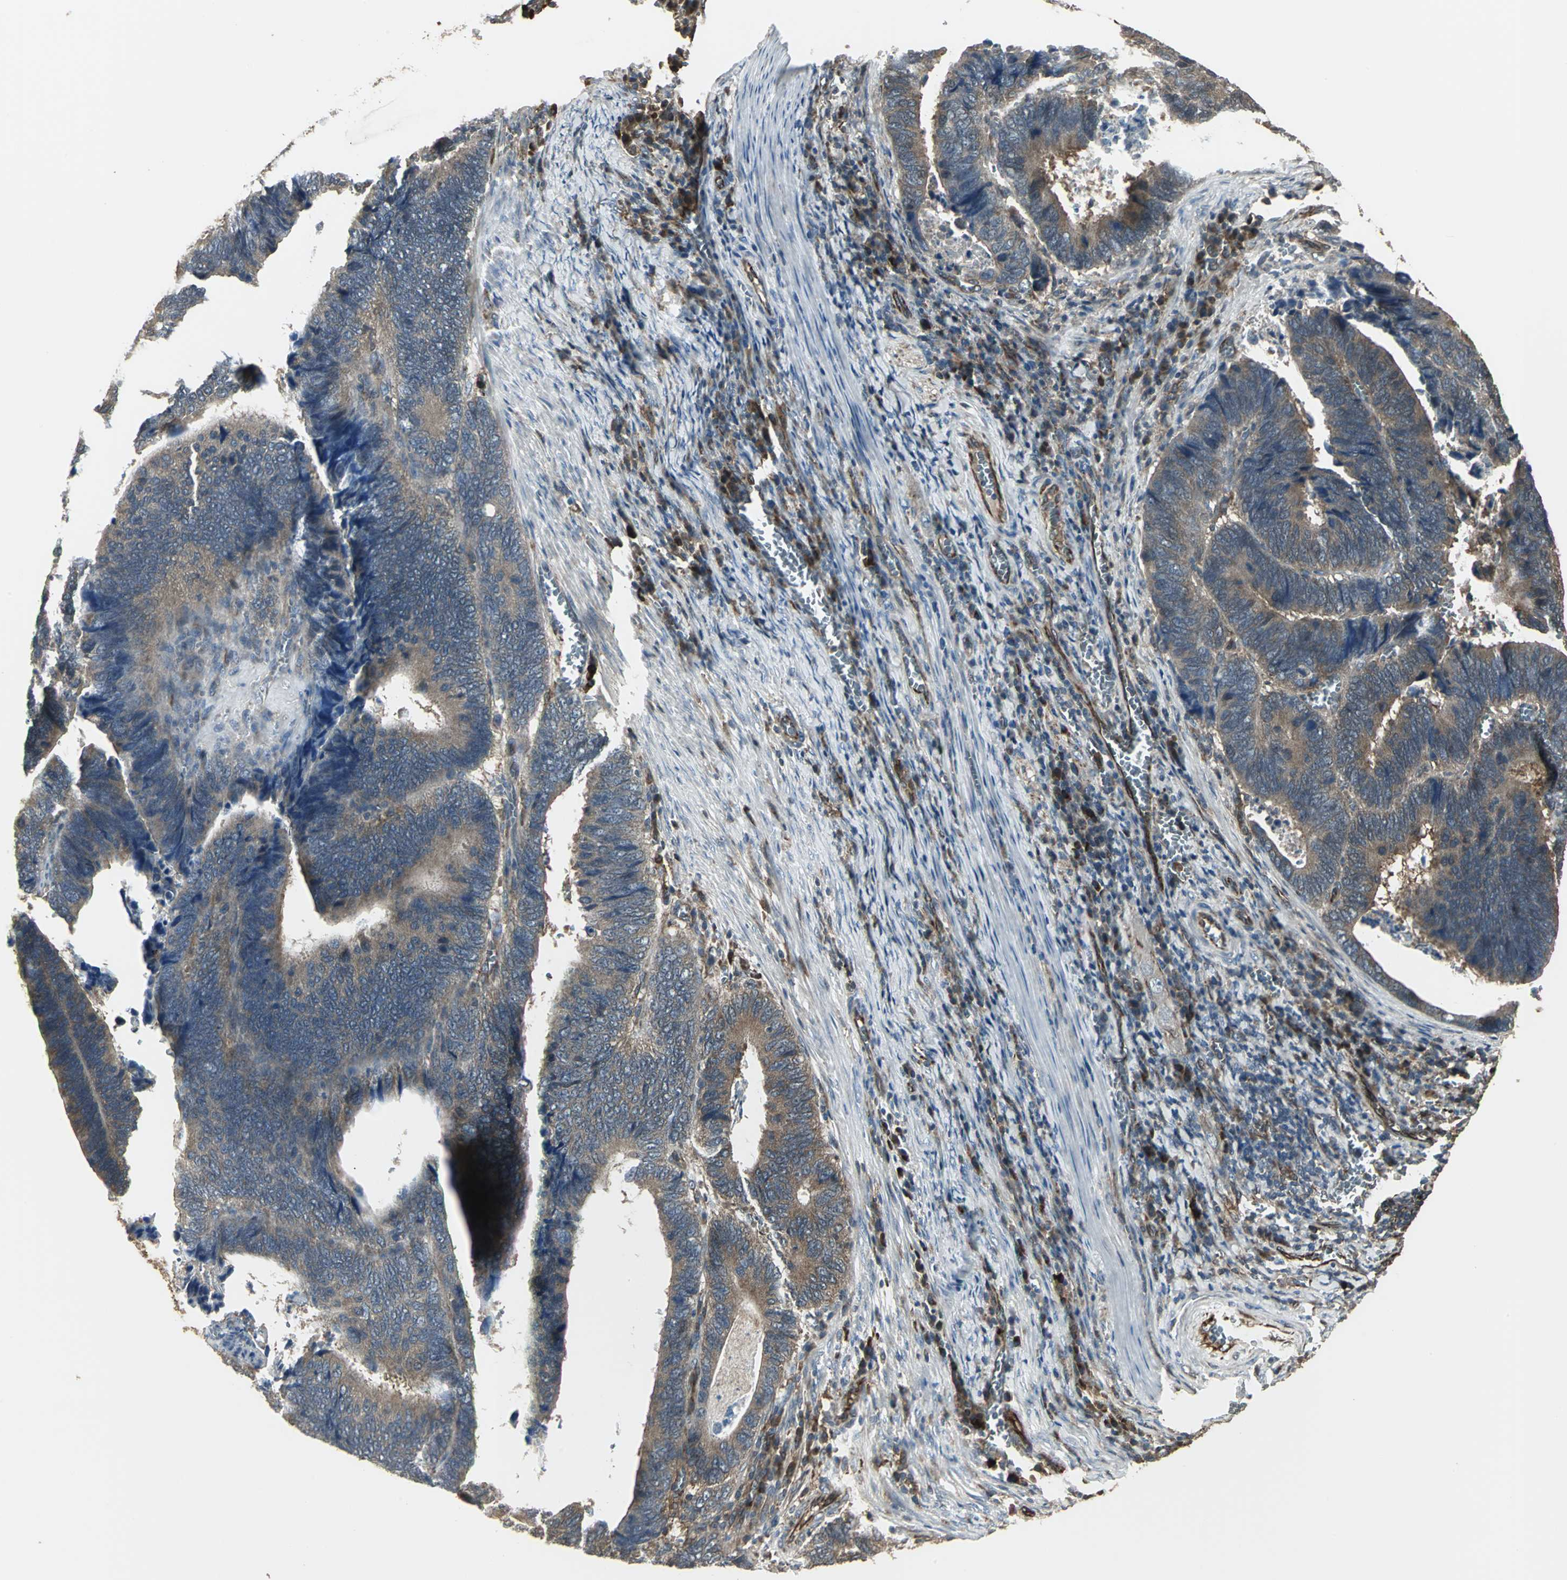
{"staining": {"intensity": "moderate", "quantity": ">75%", "location": "cytoplasmic/membranous"}, "tissue": "colorectal cancer", "cell_type": "Tumor cells", "image_type": "cancer", "snomed": [{"axis": "morphology", "description": "Adenocarcinoma, NOS"}, {"axis": "topography", "description": "Colon"}], "caption": "Colorectal cancer (adenocarcinoma) stained with DAB immunohistochemistry (IHC) displays medium levels of moderate cytoplasmic/membranous positivity in about >75% of tumor cells. Nuclei are stained in blue.", "gene": "PRXL2B", "patient": {"sex": "male", "age": 72}}